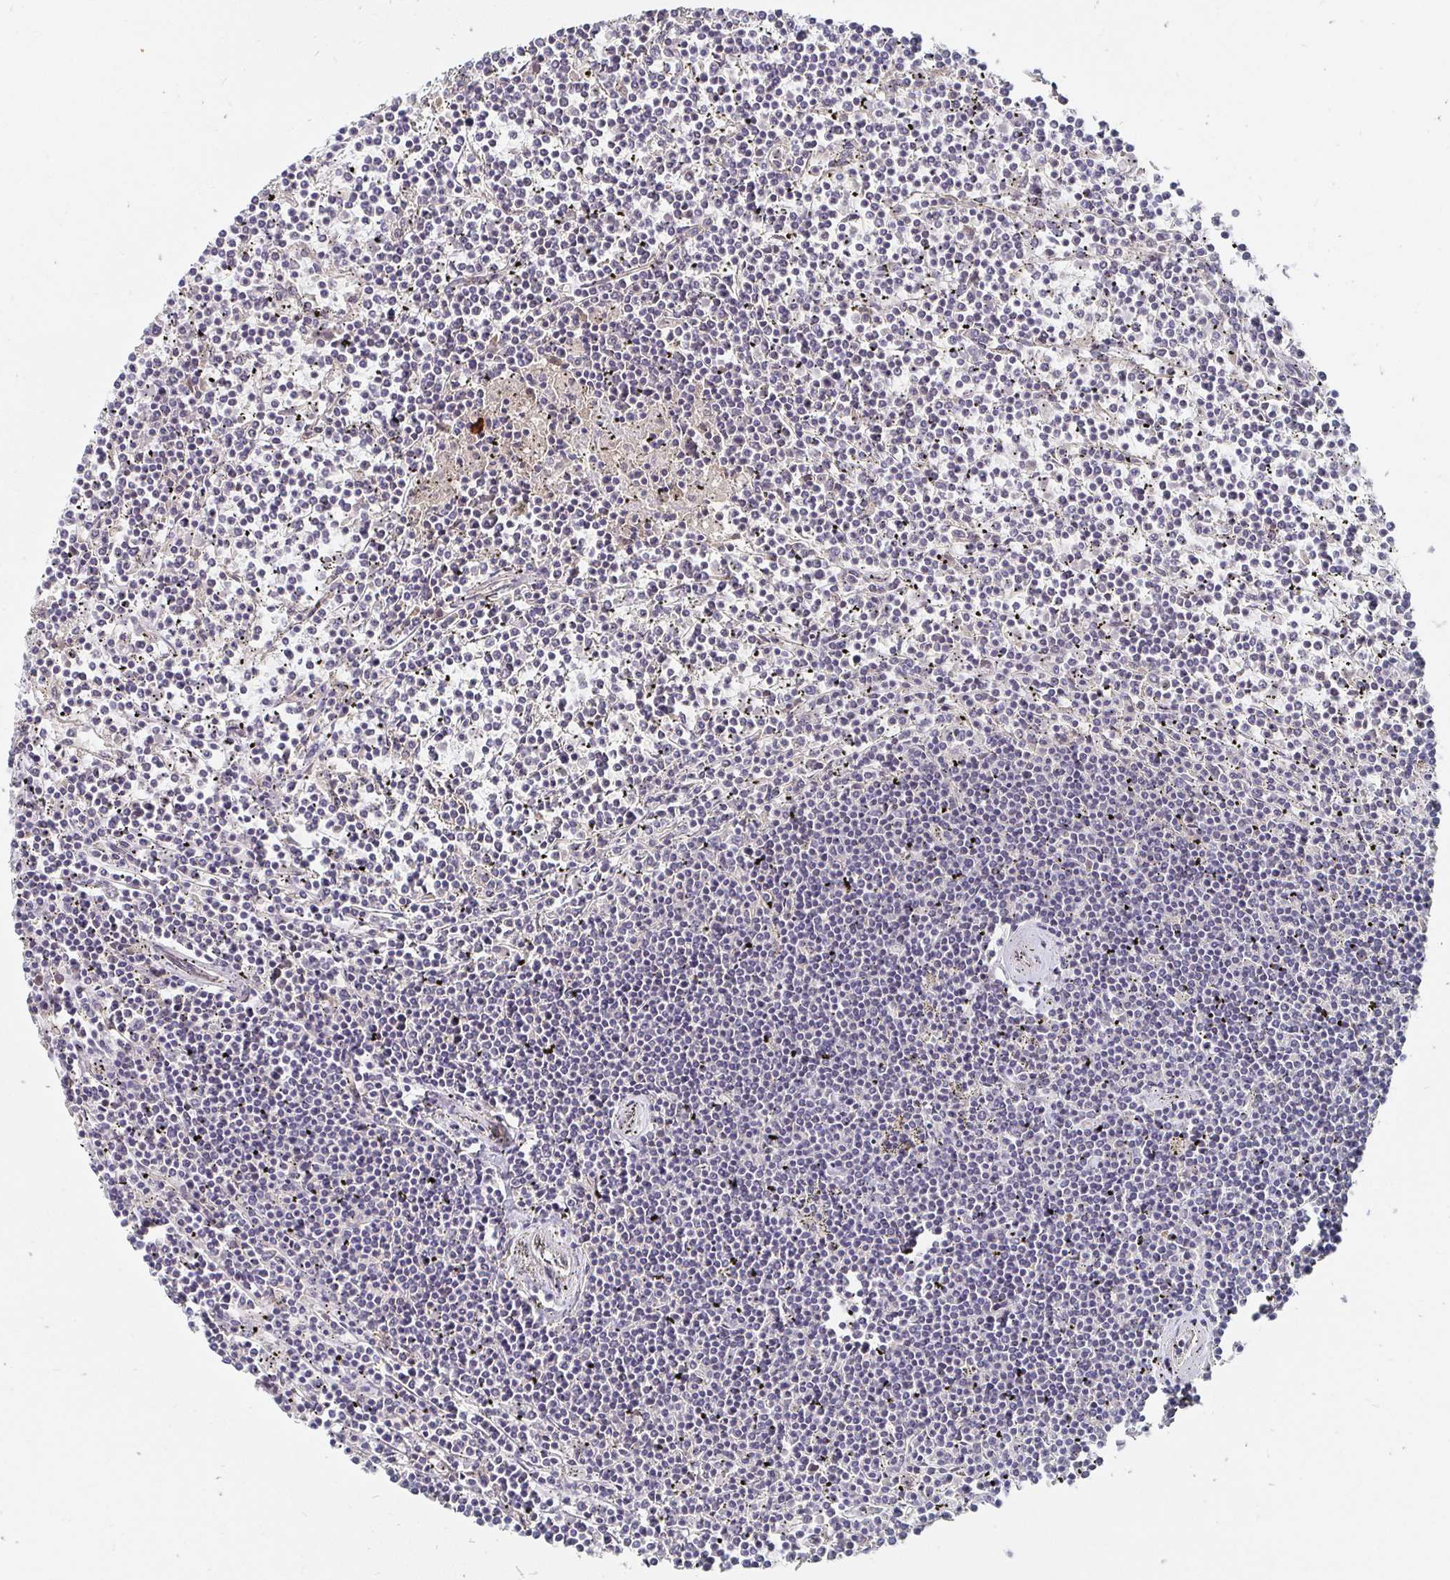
{"staining": {"intensity": "negative", "quantity": "none", "location": "none"}, "tissue": "lymphoma", "cell_type": "Tumor cells", "image_type": "cancer", "snomed": [{"axis": "morphology", "description": "Malignant lymphoma, non-Hodgkin's type, Low grade"}, {"axis": "topography", "description": "Spleen"}], "caption": "A high-resolution micrograph shows IHC staining of malignant lymphoma, non-Hodgkin's type (low-grade), which exhibits no significant expression in tumor cells.", "gene": "MEIS1", "patient": {"sex": "female", "age": 19}}